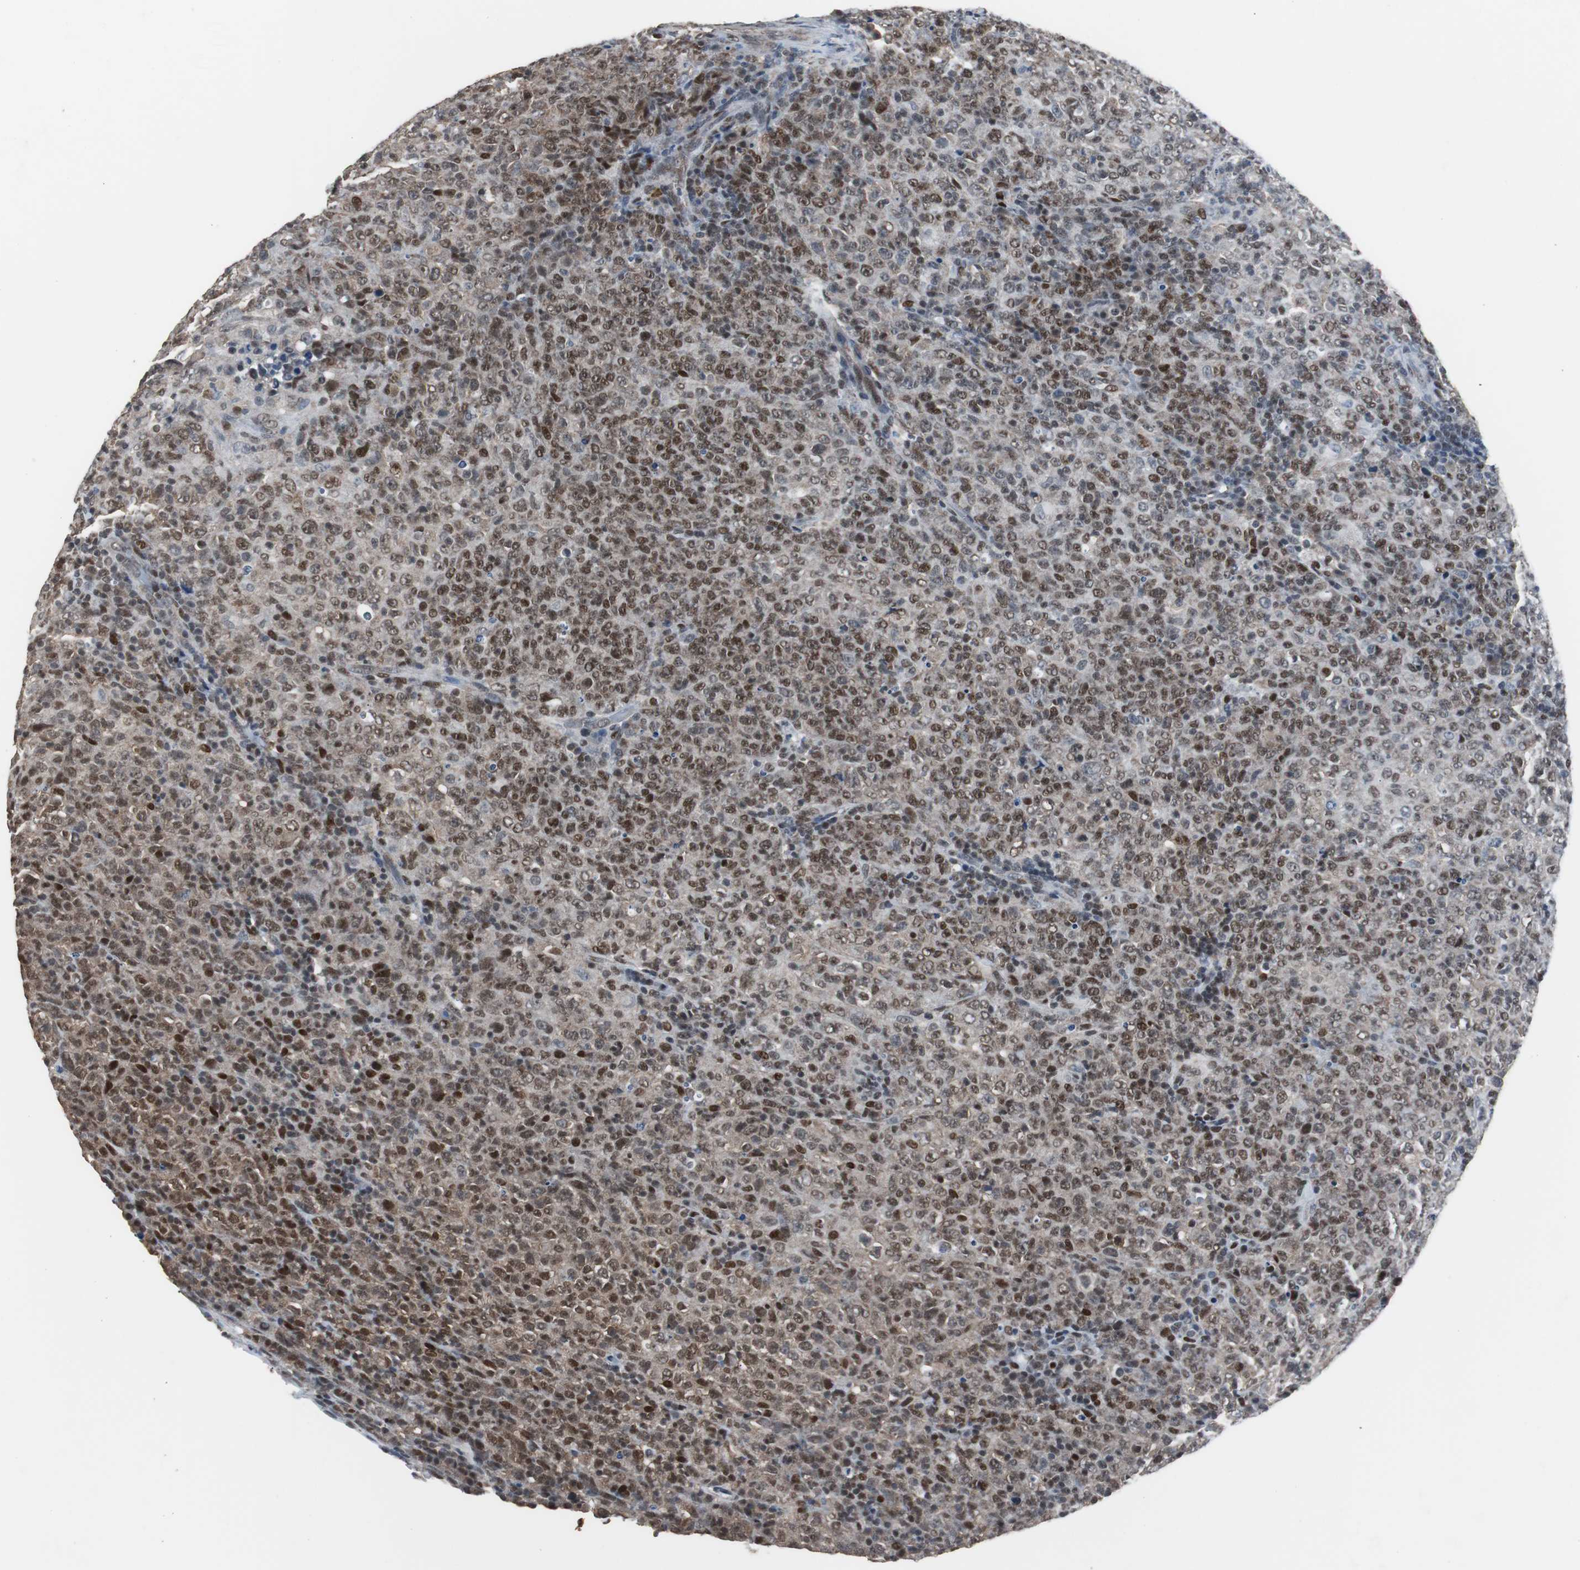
{"staining": {"intensity": "moderate", "quantity": ">75%", "location": "nuclear"}, "tissue": "lymphoma", "cell_type": "Tumor cells", "image_type": "cancer", "snomed": [{"axis": "morphology", "description": "Malignant lymphoma, non-Hodgkin's type, High grade"}, {"axis": "topography", "description": "Tonsil"}], "caption": "Protein staining reveals moderate nuclear positivity in approximately >75% of tumor cells in lymphoma.", "gene": "ZHX2", "patient": {"sex": "female", "age": 36}}